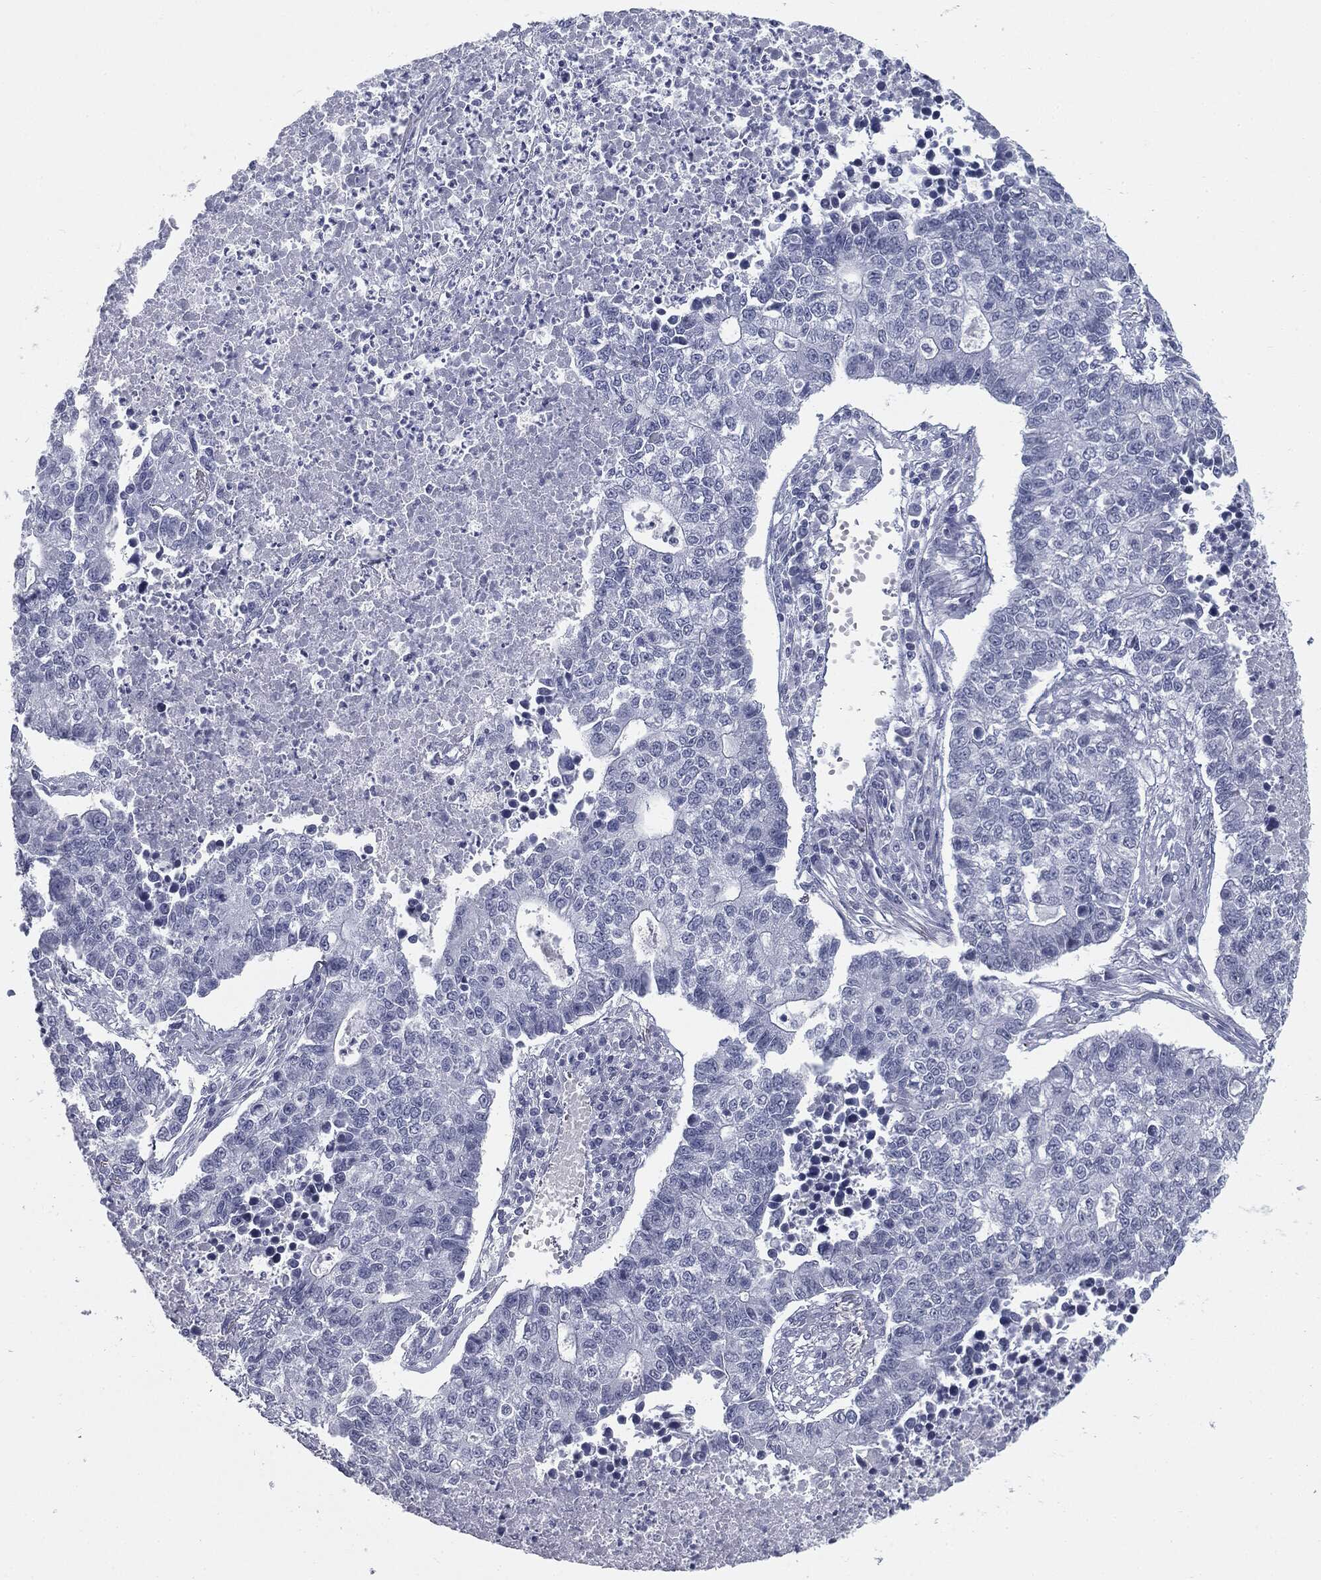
{"staining": {"intensity": "negative", "quantity": "none", "location": "none"}, "tissue": "lung cancer", "cell_type": "Tumor cells", "image_type": "cancer", "snomed": [{"axis": "morphology", "description": "Adenocarcinoma, NOS"}, {"axis": "topography", "description": "Lung"}], "caption": "Immunohistochemical staining of human lung adenocarcinoma exhibits no significant positivity in tumor cells. (Immunohistochemistry (ihc), brightfield microscopy, high magnification).", "gene": "TPO", "patient": {"sex": "male", "age": 57}}